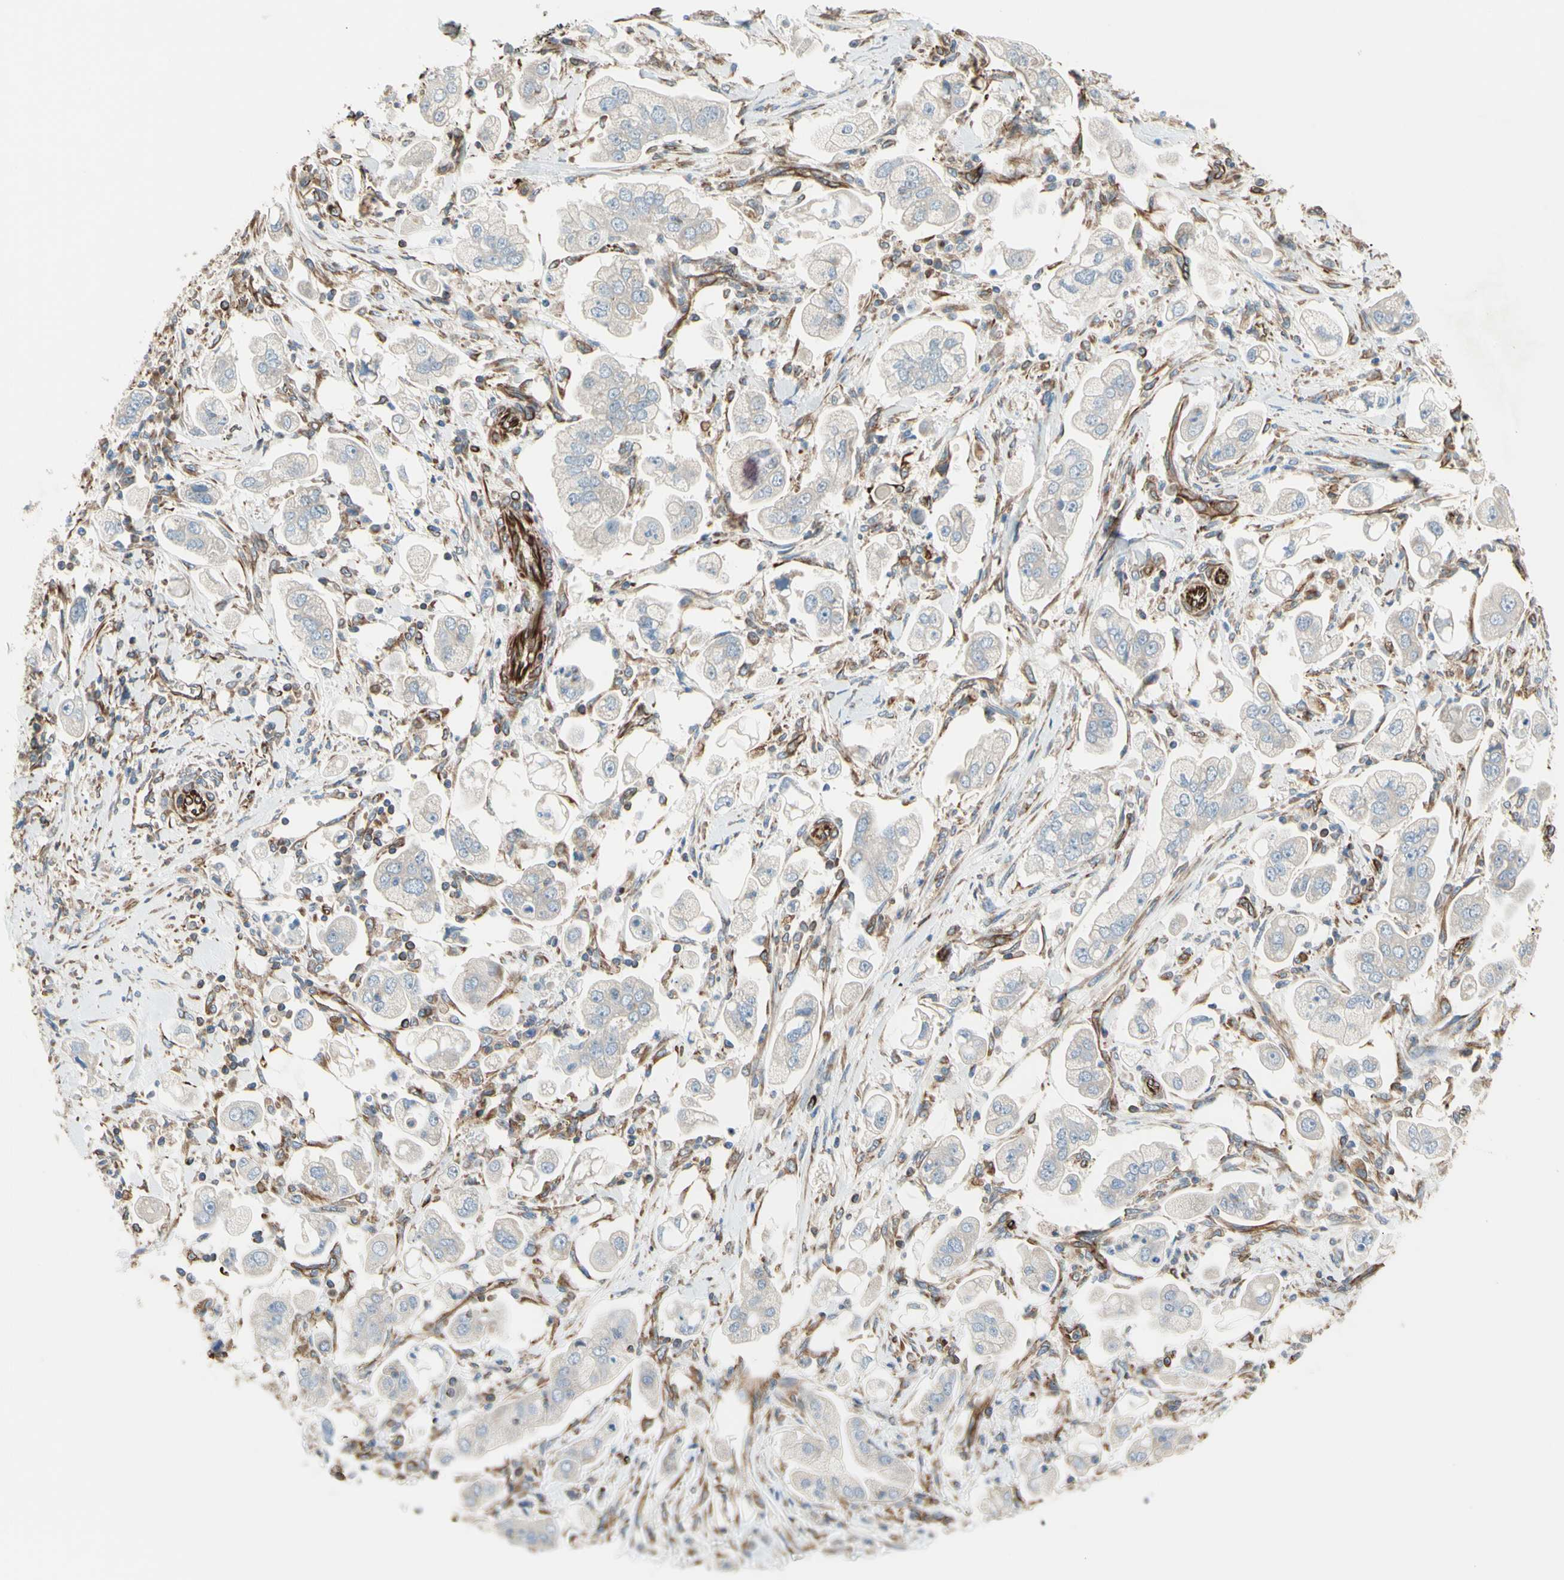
{"staining": {"intensity": "weak", "quantity": "<25%", "location": "cytoplasmic/membranous"}, "tissue": "stomach cancer", "cell_type": "Tumor cells", "image_type": "cancer", "snomed": [{"axis": "morphology", "description": "Adenocarcinoma, NOS"}, {"axis": "topography", "description": "Stomach"}], "caption": "Protein analysis of stomach cancer reveals no significant expression in tumor cells.", "gene": "TRAF2", "patient": {"sex": "male", "age": 62}}